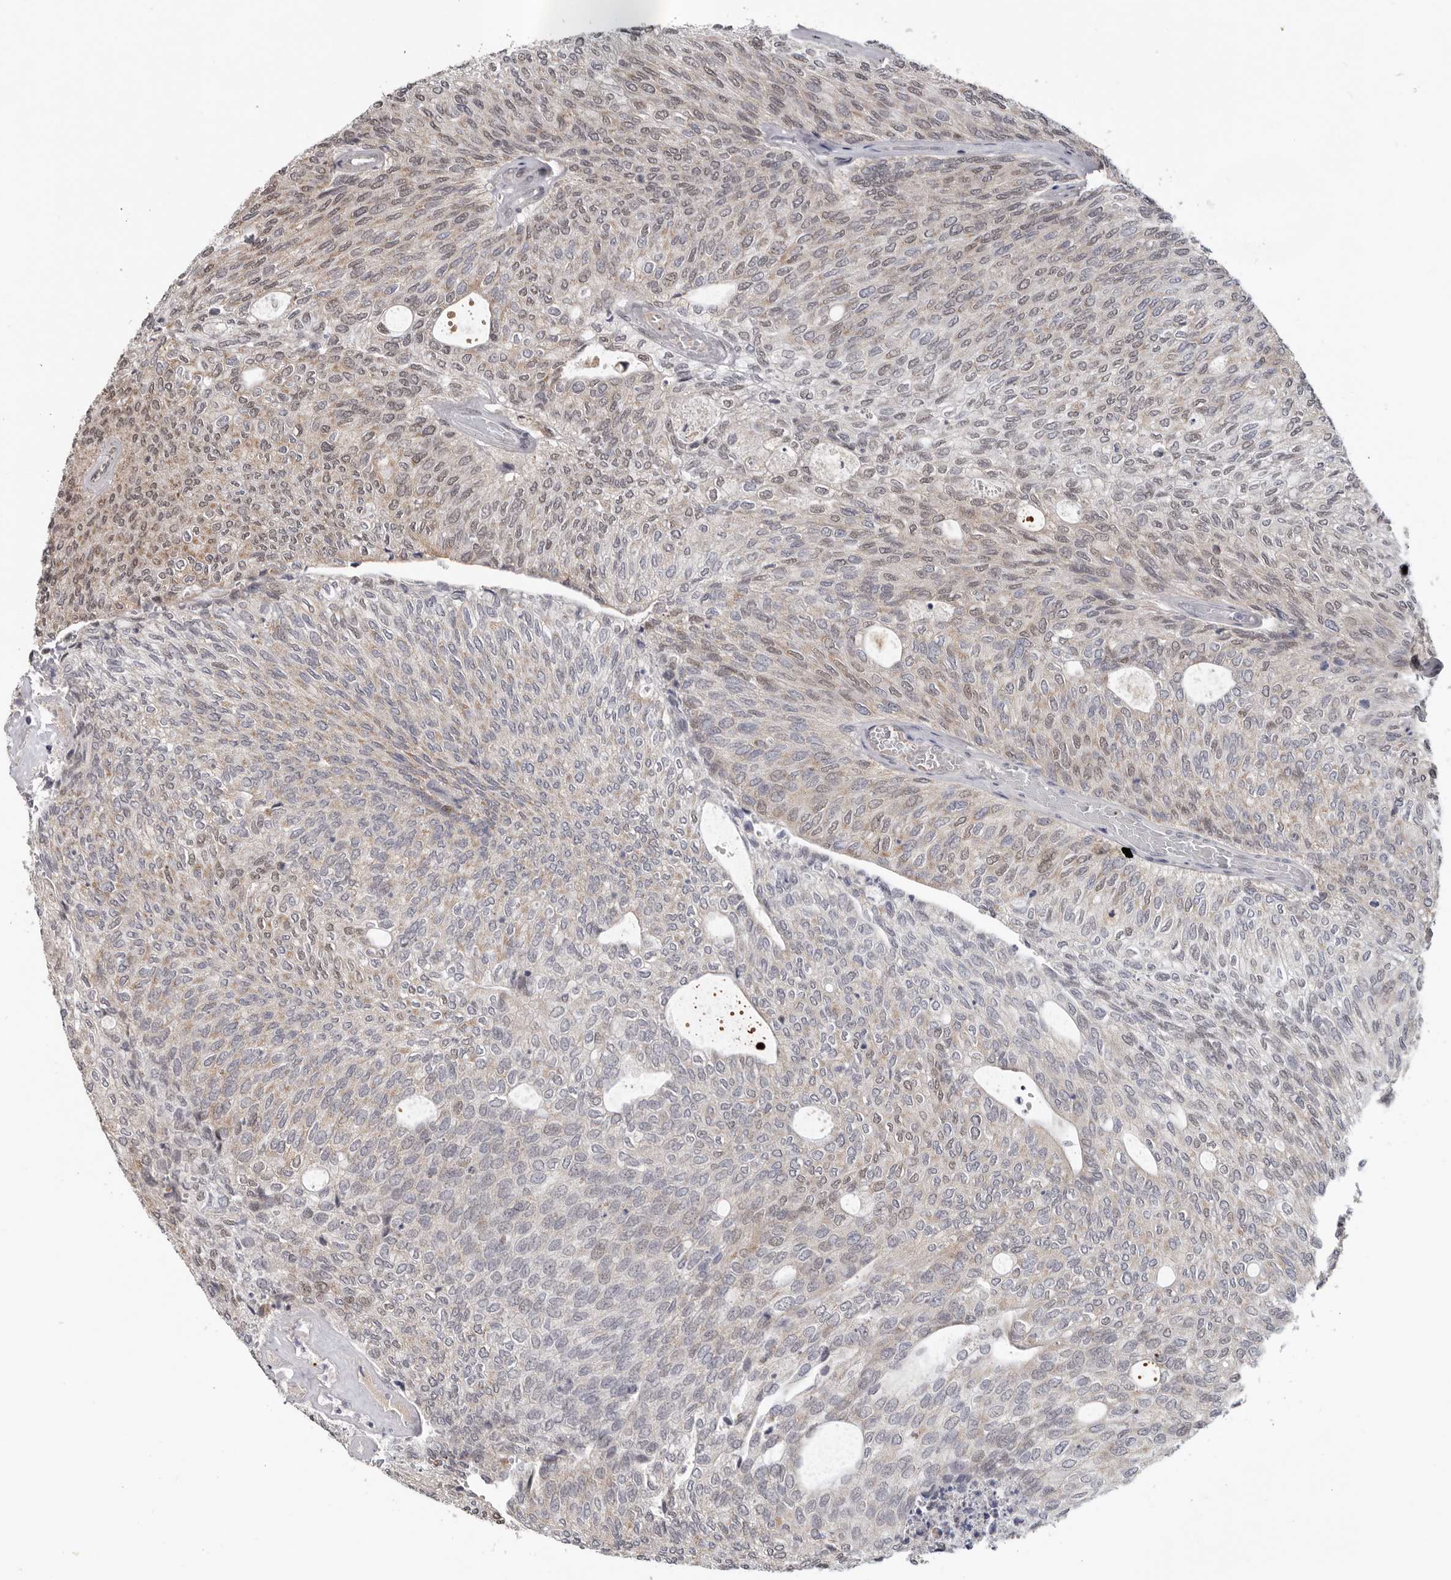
{"staining": {"intensity": "moderate", "quantity": "25%-75%", "location": "cytoplasmic/membranous,nuclear"}, "tissue": "urothelial cancer", "cell_type": "Tumor cells", "image_type": "cancer", "snomed": [{"axis": "morphology", "description": "Urothelial carcinoma, Low grade"}, {"axis": "topography", "description": "Urinary bladder"}], "caption": "Protein staining exhibits moderate cytoplasmic/membranous and nuclear expression in about 25%-75% of tumor cells in urothelial carcinoma (low-grade). Using DAB (brown) and hematoxylin (blue) stains, captured at high magnification using brightfield microscopy.", "gene": "MOGAT2", "patient": {"sex": "female", "age": 79}}